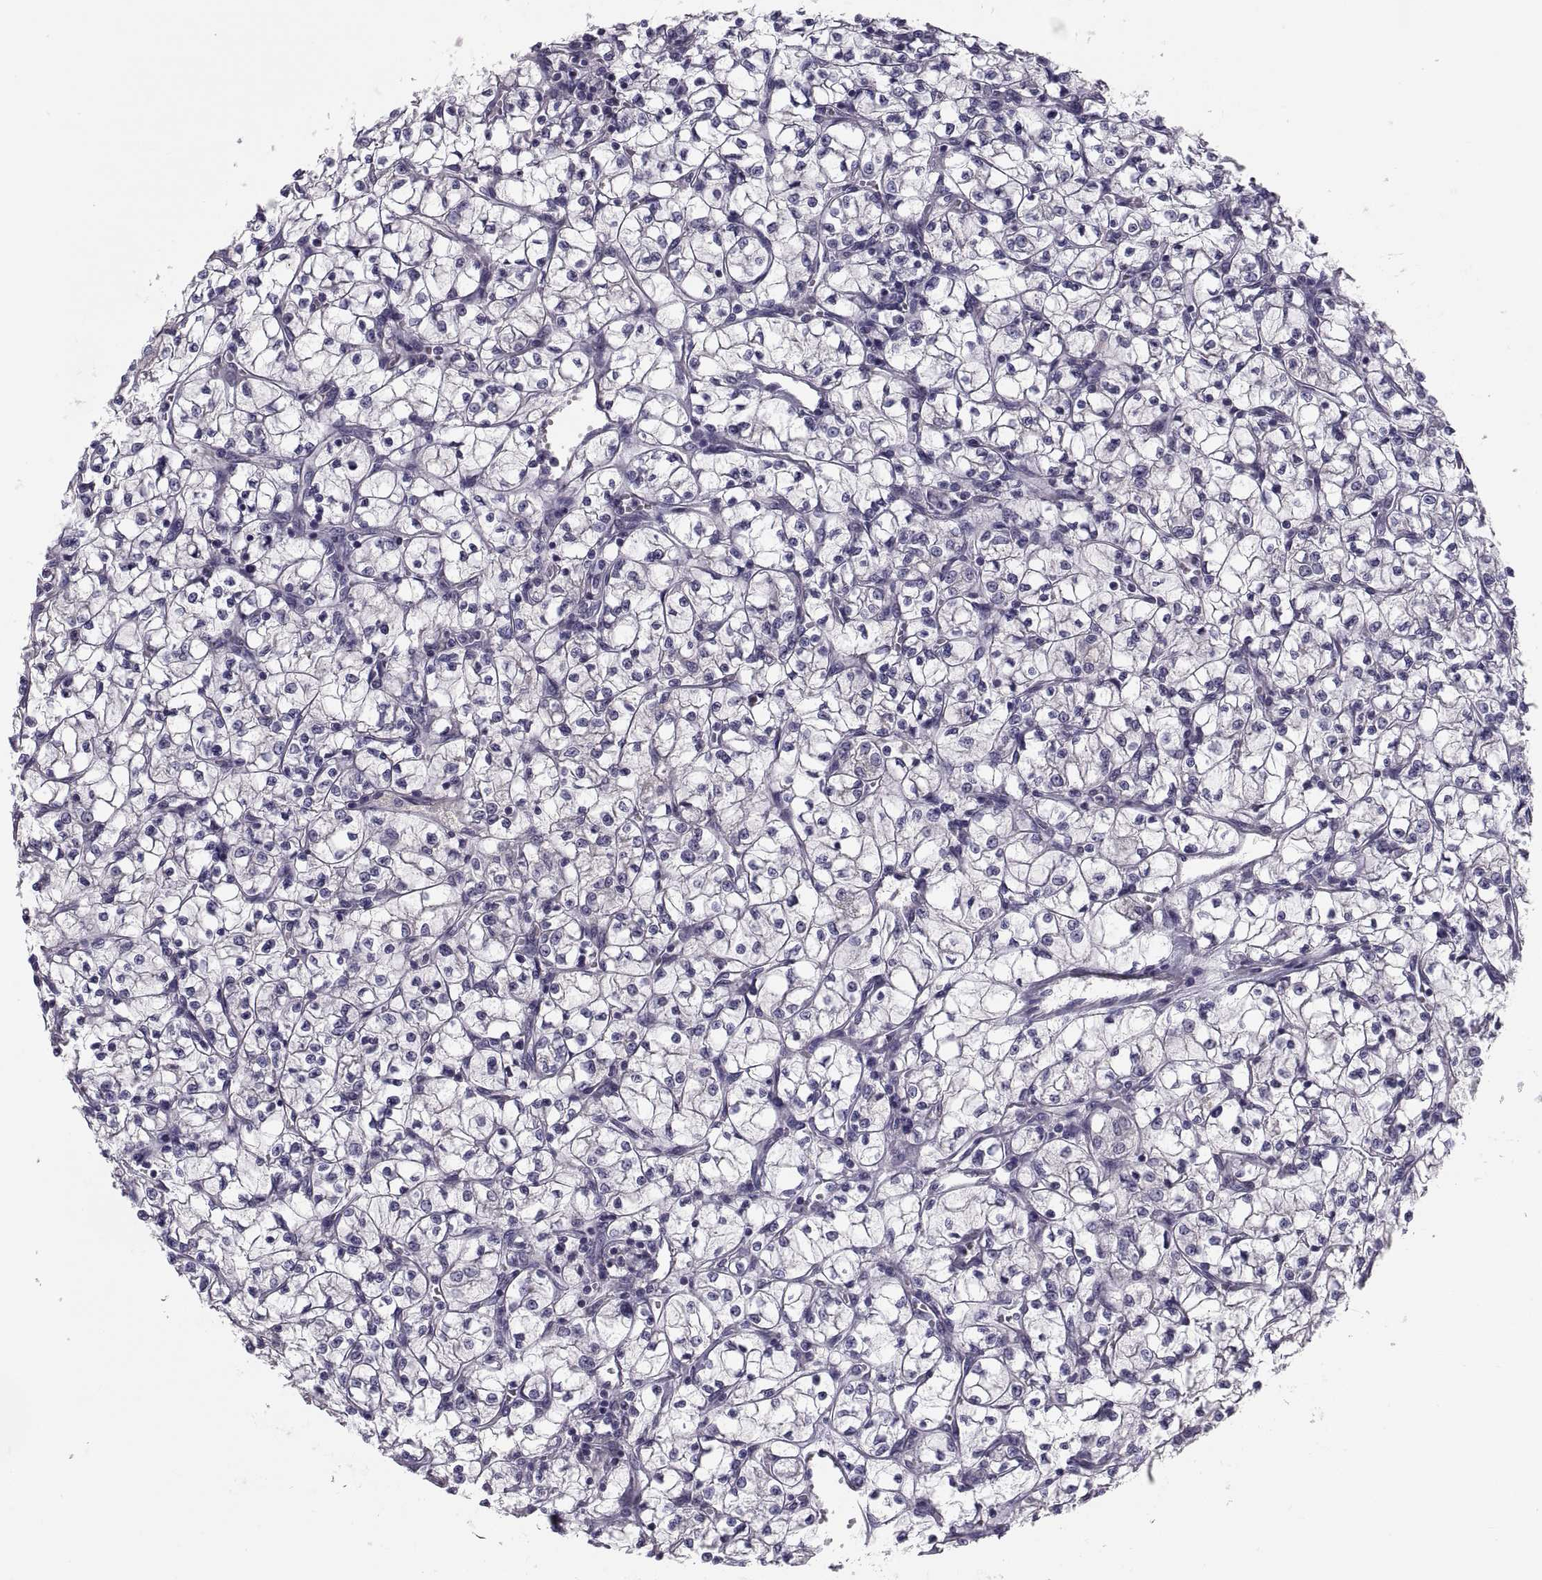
{"staining": {"intensity": "negative", "quantity": "none", "location": "none"}, "tissue": "renal cancer", "cell_type": "Tumor cells", "image_type": "cancer", "snomed": [{"axis": "morphology", "description": "Adenocarcinoma, NOS"}, {"axis": "topography", "description": "Kidney"}], "caption": "Tumor cells show no significant protein positivity in renal cancer.", "gene": "PDZRN4", "patient": {"sex": "female", "age": 64}}